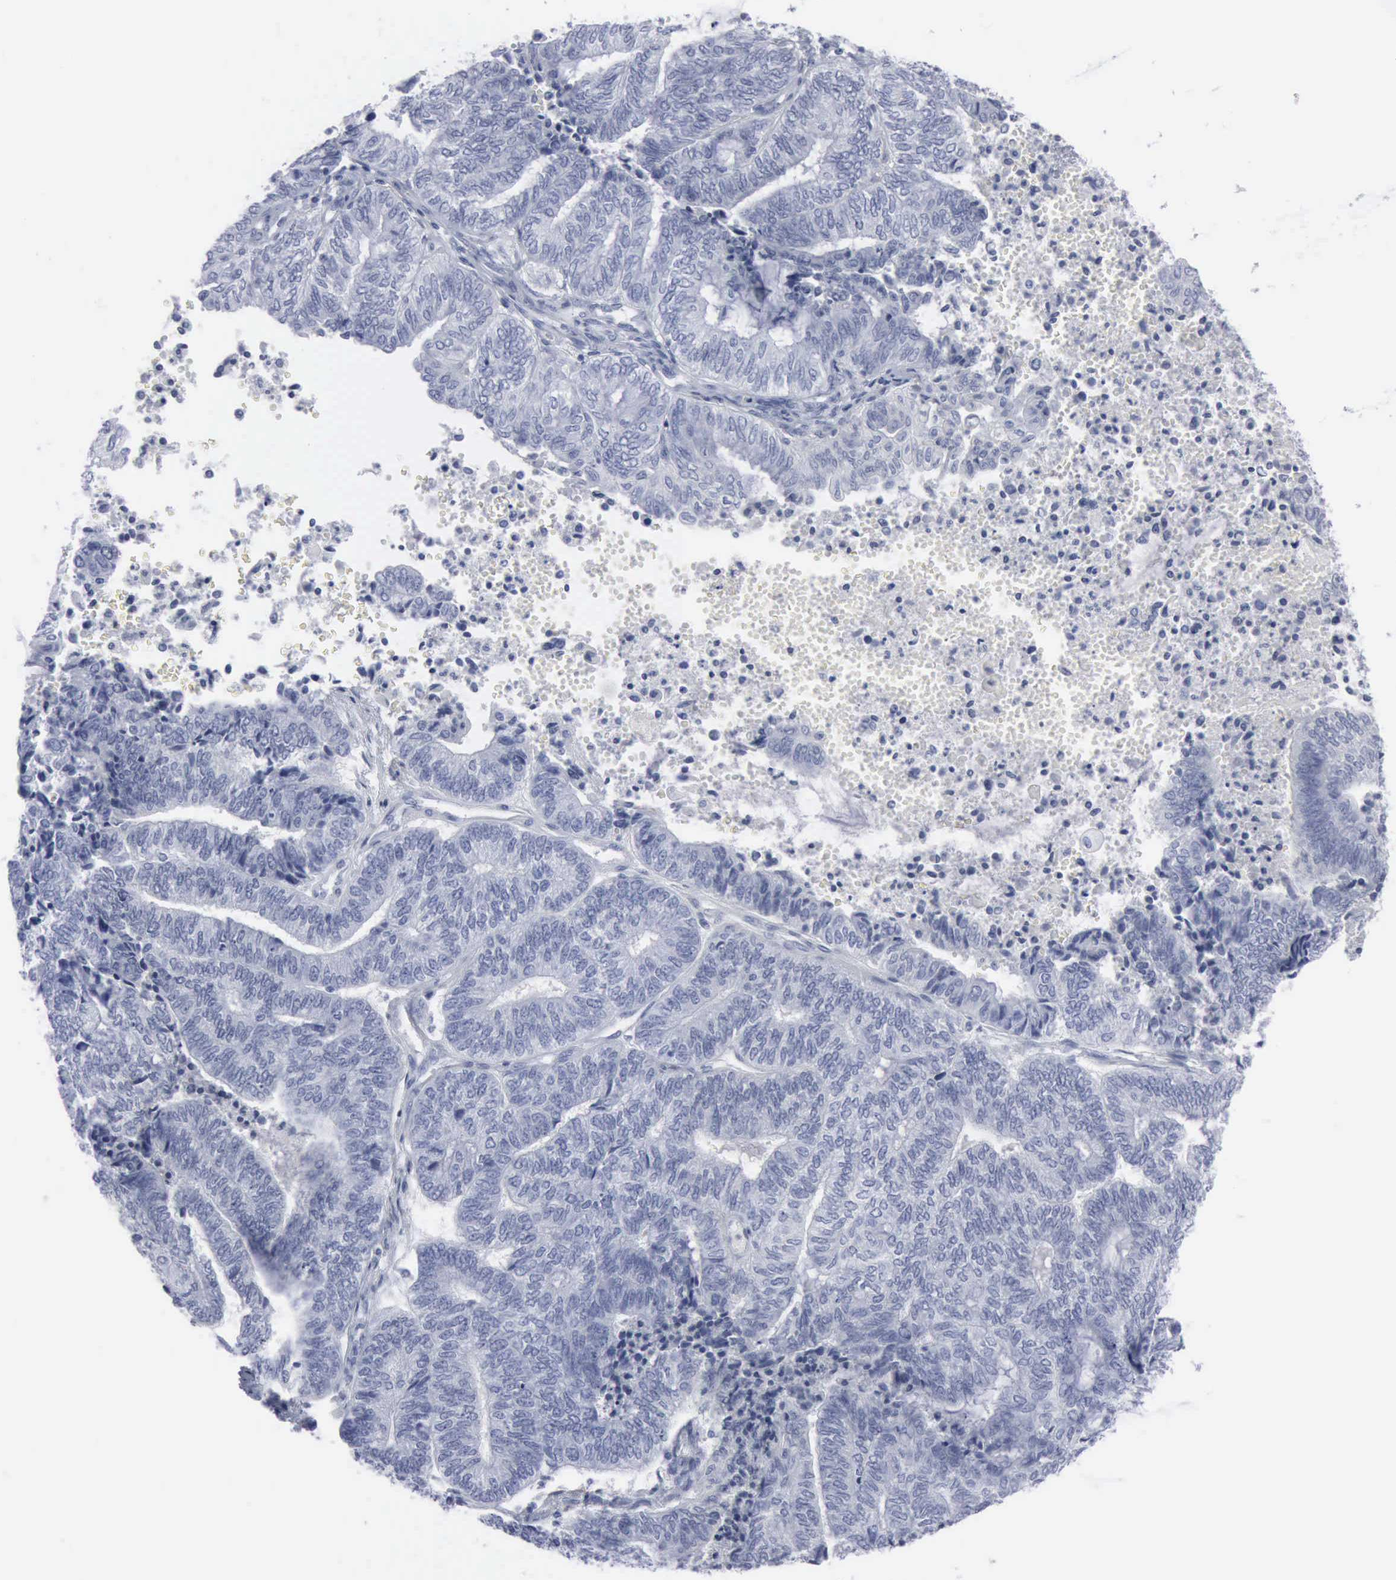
{"staining": {"intensity": "negative", "quantity": "none", "location": "none"}, "tissue": "endometrial cancer", "cell_type": "Tumor cells", "image_type": "cancer", "snomed": [{"axis": "morphology", "description": "Adenocarcinoma, NOS"}, {"axis": "topography", "description": "Uterus"}, {"axis": "topography", "description": "Endometrium"}], "caption": "Immunohistochemical staining of adenocarcinoma (endometrial) reveals no significant expression in tumor cells.", "gene": "VCAM1", "patient": {"sex": "female", "age": 70}}